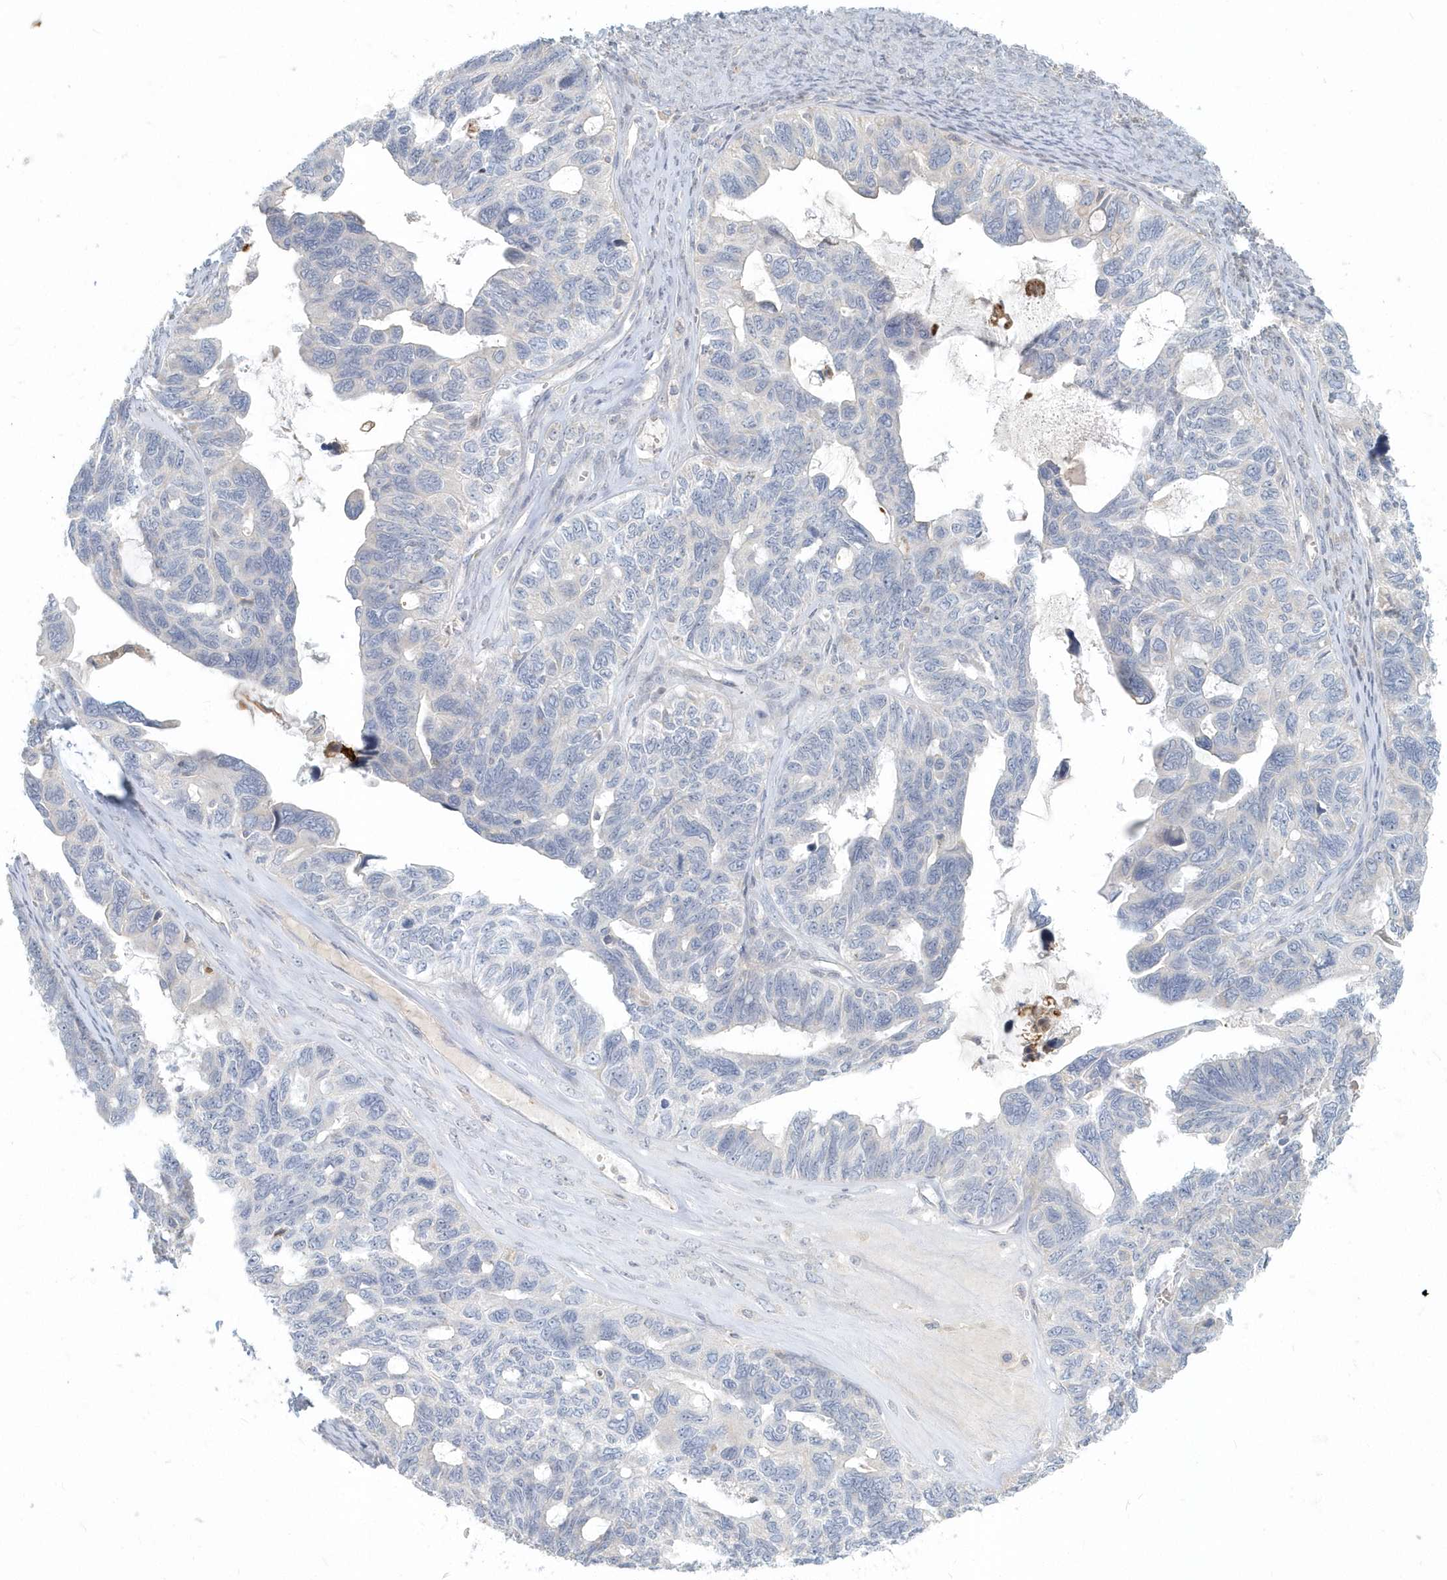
{"staining": {"intensity": "negative", "quantity": "none", "location": "none"}, "tissue": "ovarian cancer", "cell_type": "Tumor cells", "image_type": "cancer", "snomed": [{"axis": "morphology", "description": "Cystadenocarcinoma, serous, NOS"}, {"axis": "topography", "description": "Ovary"}], "caption": "High magnification brightfield microscopy of ovarian serous cystadenocarcinoma stained with DAB (brown) and counterstained with hematoxylin (blue): tumor cells show no significant expression.", "gene": "NAPB", "patient": {"sex": "female", "age": 79}}